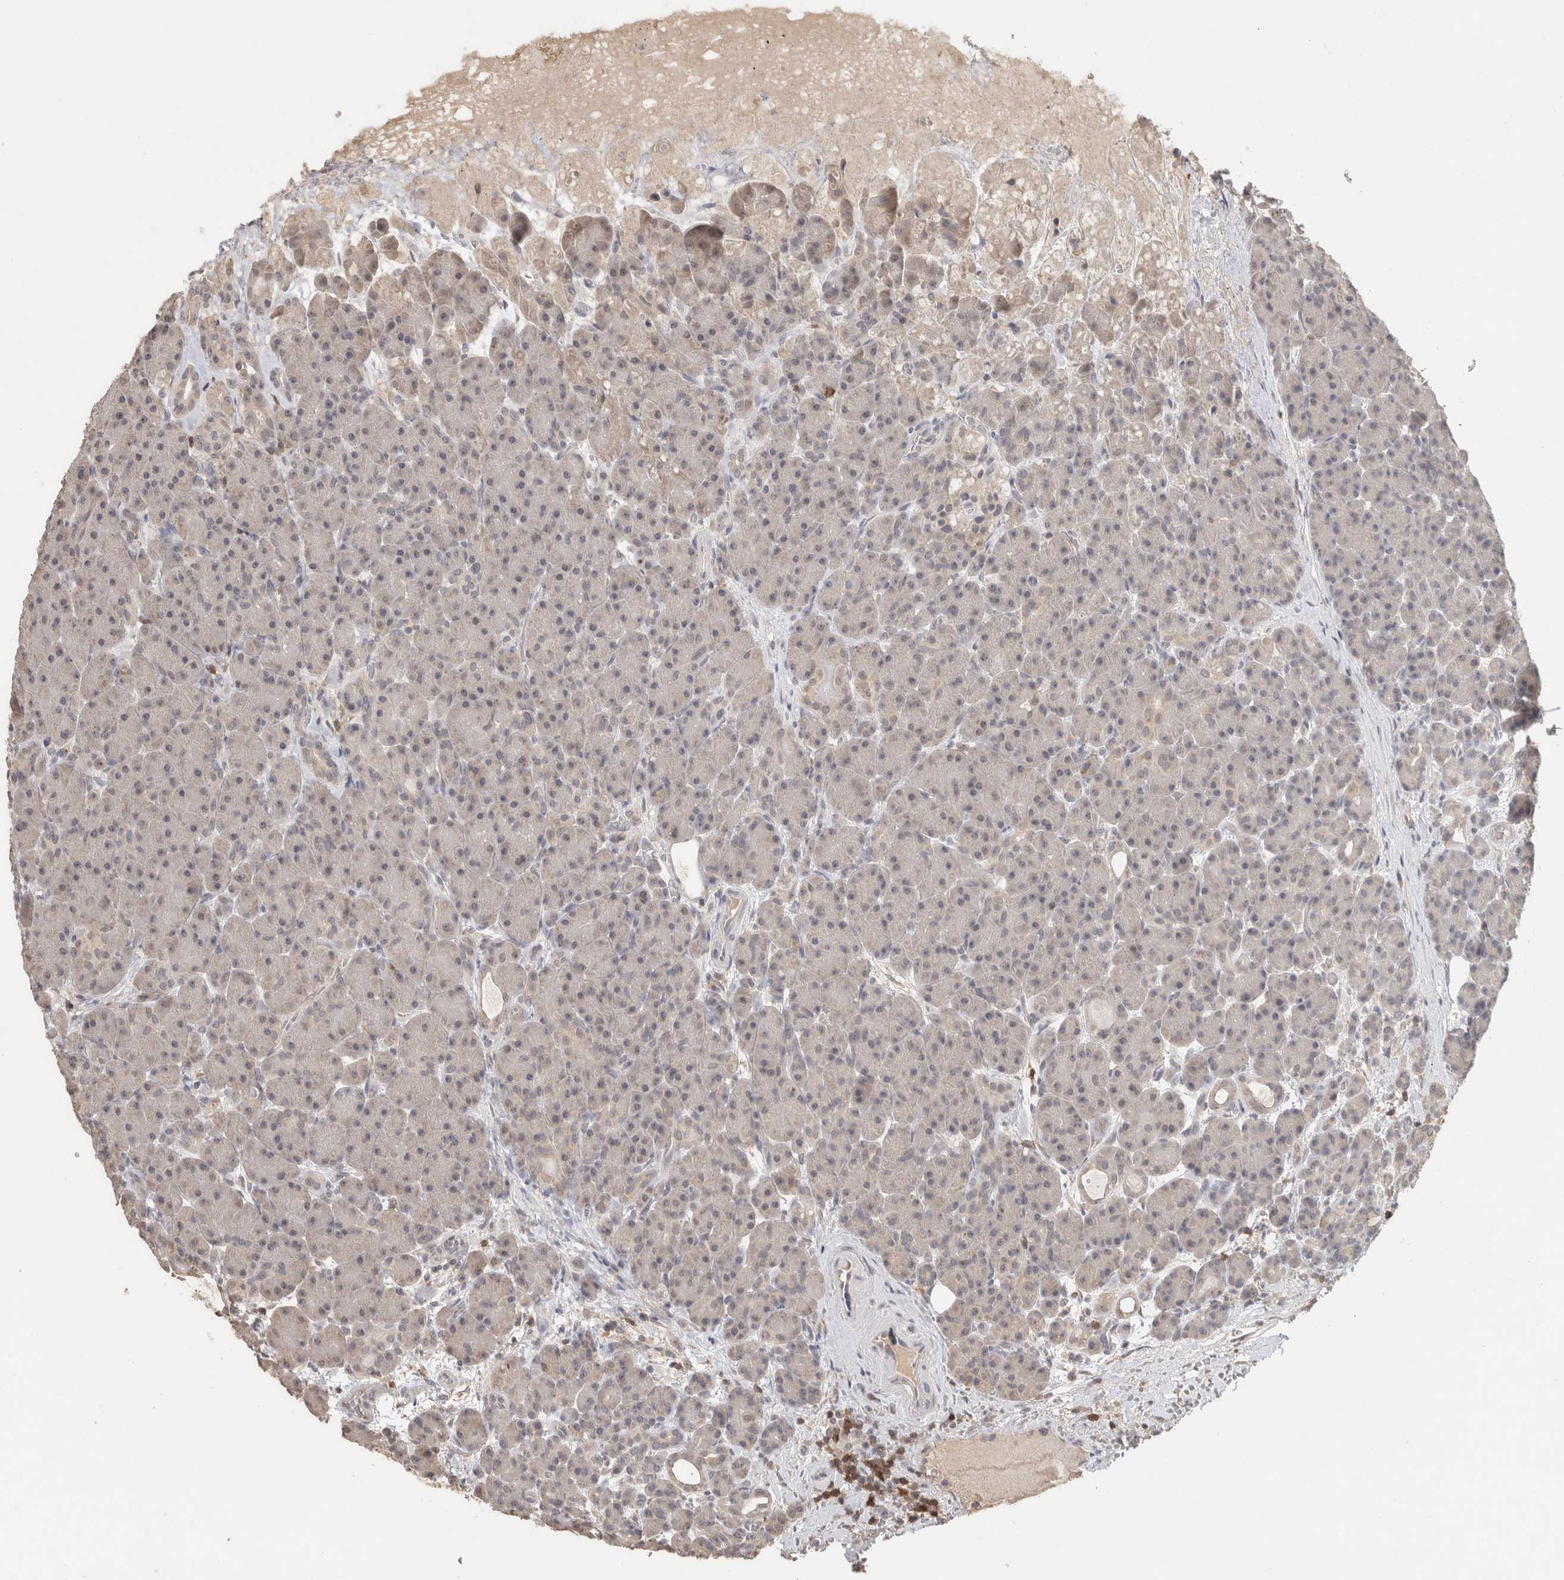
{"staining": {"intensity": "negative", "quantity": "none", "location": "none"}, "tissue": "pancreas", "cell_type": "Exocrine glandular cells", "image_type": "normal", "snomed": [{"axis": "morphology", "description": "Normal tissue, NOS"}, {"axis": "topography", "description": "Pancreas"}], "caption": "This is an immunohistochemistry histopathology image of unremarkable pancreas. There is no staining in exocrine glandular cells.", "gene": "TRAT1", "patient": {"sex": "male", "age": 63}}